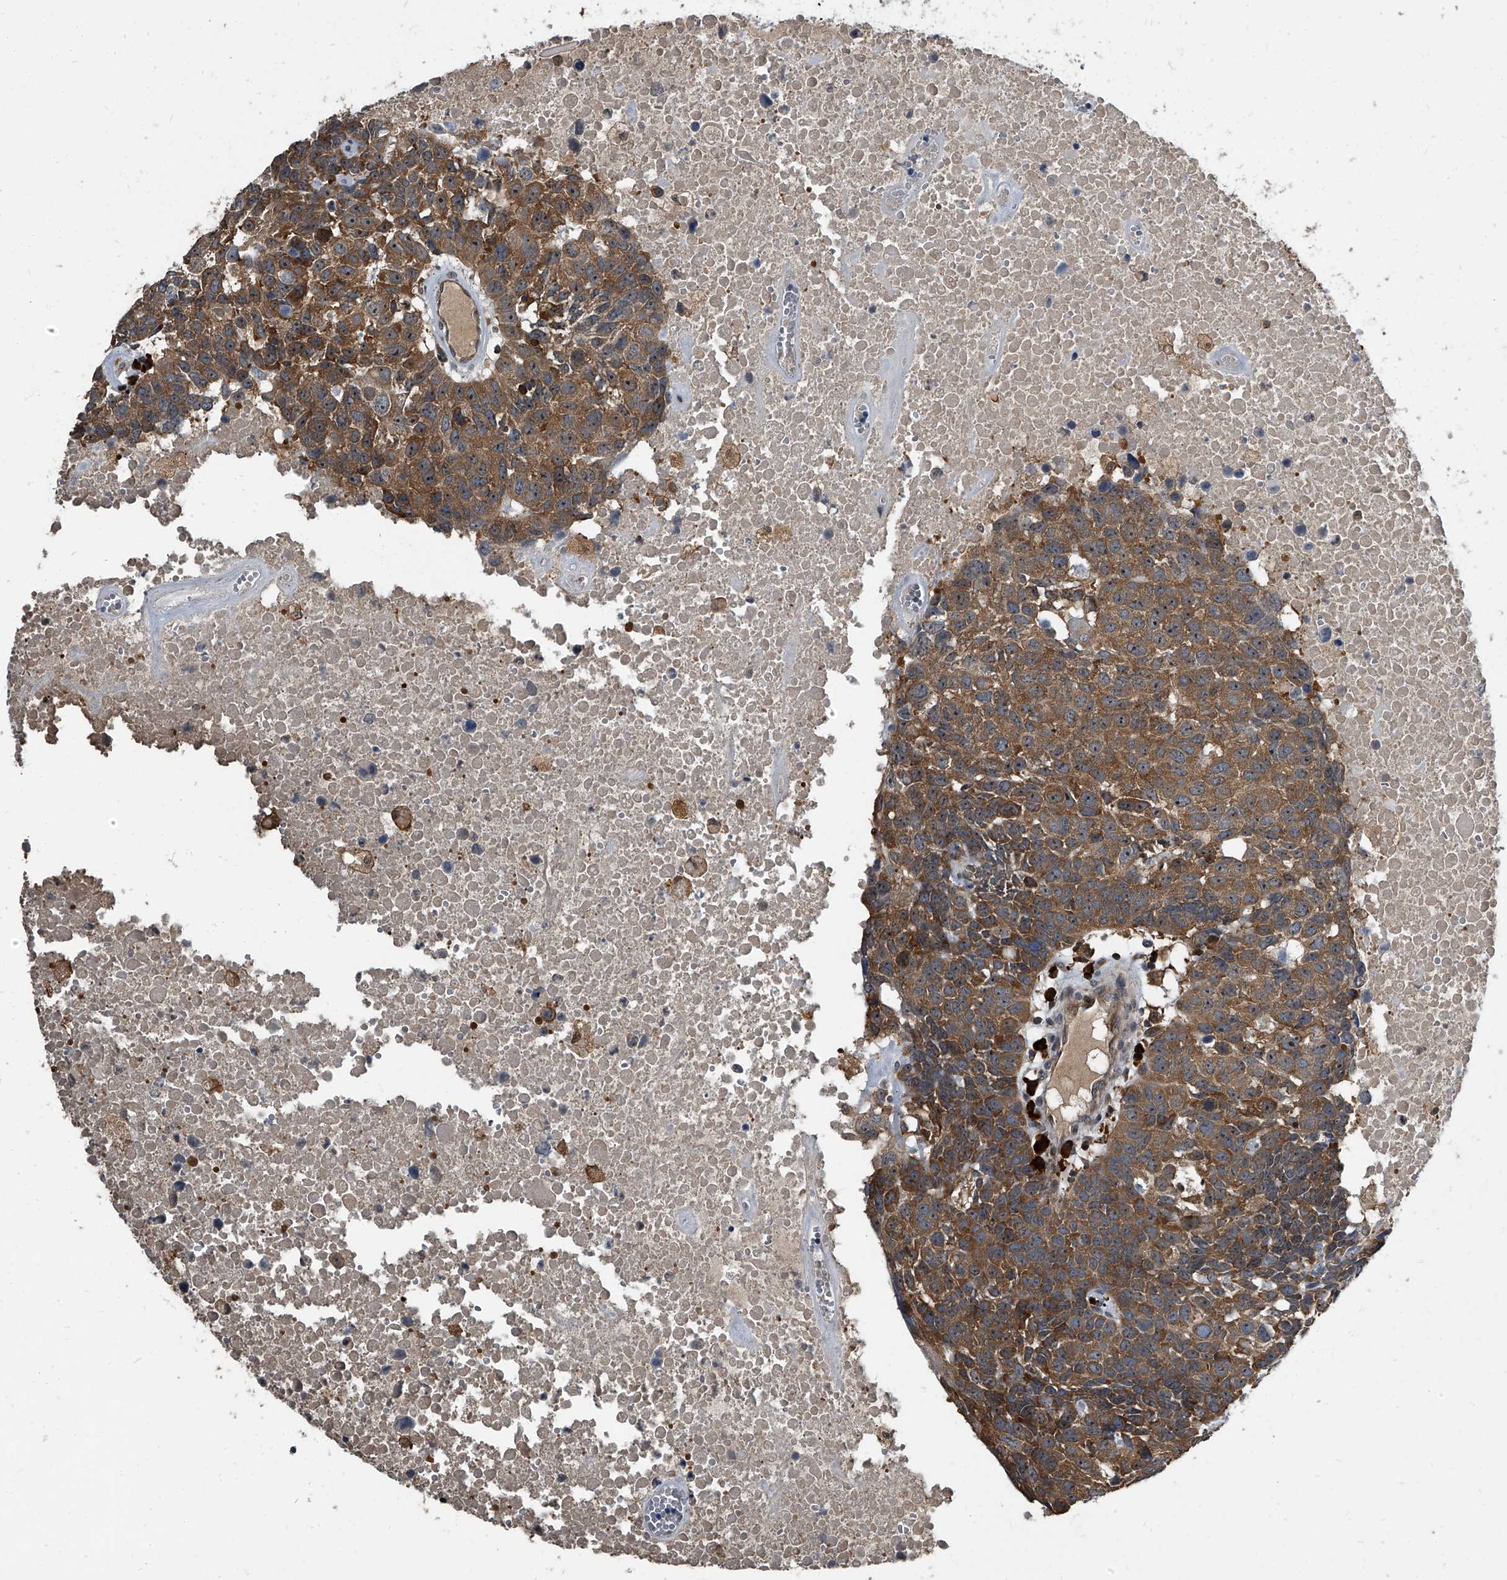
{"staining": {"intensity": "moderate", "quantity": ">75%", "location": "cytoplasmic/membranous"}, "tissue": "head and neck cancer", "cell_type": "Tumor cells", "image_type": "cancer", "snomed": [{"axis": "morphology", "description": "Squamous cell carcinoma, NOS"}, {"axis": "topography", "description": "Head-Neck"}], "caption": "The histopathology image exhibits a brown stain indicating the presence of a protein in the cytoplasmic/membranous of tumor cells in head and neck cancer (squamous cell carcinoma).", "gene": "CDV3", "patient": {"sex": "male", "age": 66}}